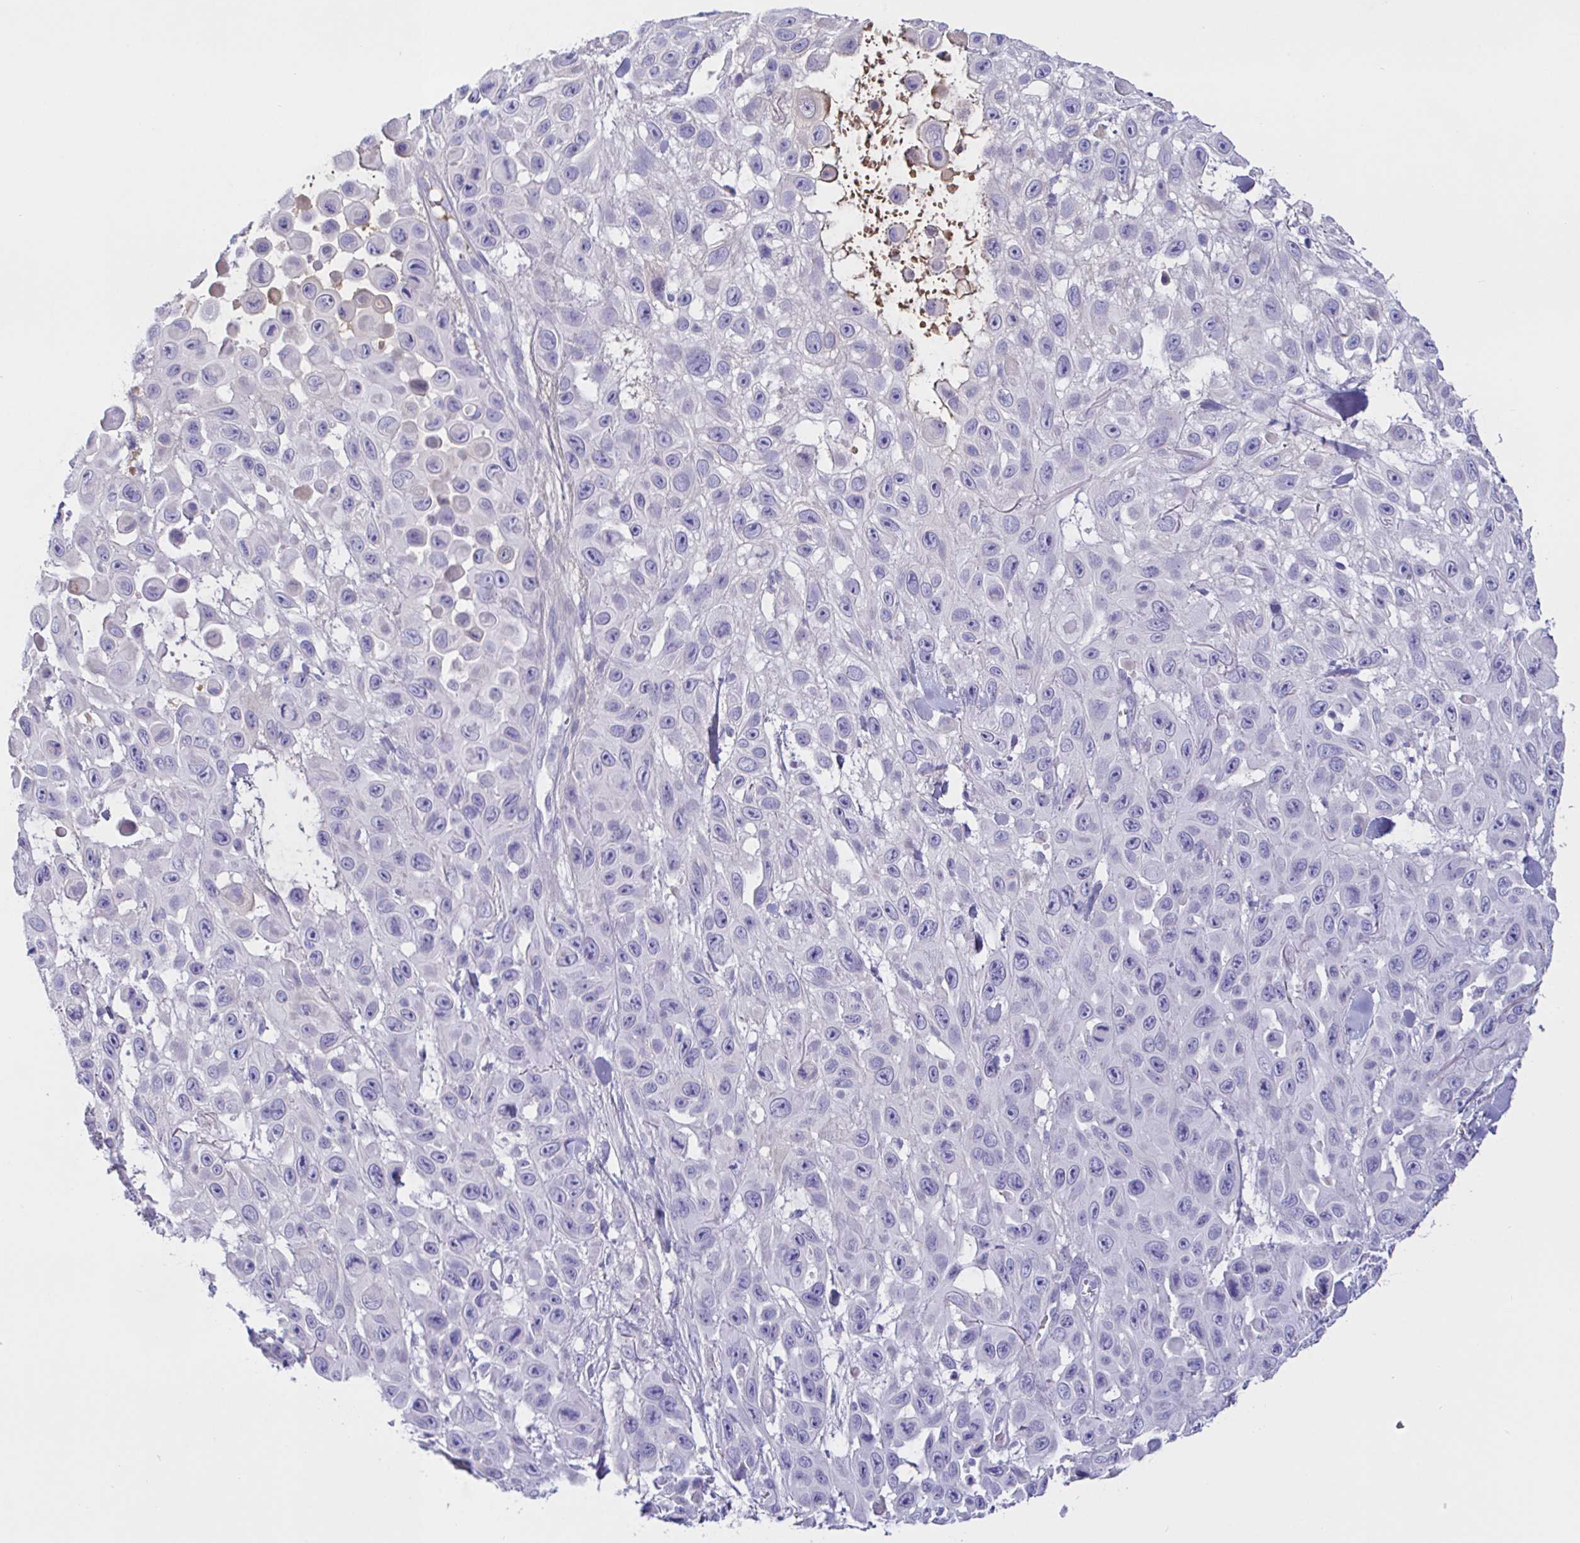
{"staining": {"intensity": "negative", "quantity": "none", "location": "none"}, "tissue": "skin cancer", "cell_type": "Tumor cells", "image_type": "cancer", "snomed": [{"axis": "morphology", "description": "Squamous cell carcinoma, NOS"}, {"axis": "topography", "description": "Skin"}], "caption": "Micrograph shows no protein positivity in tumor cells of squamous cell carcinoma (skin) tissue.", "gene": "SAA4", "patient": {"sex": "male", "age": 81}}